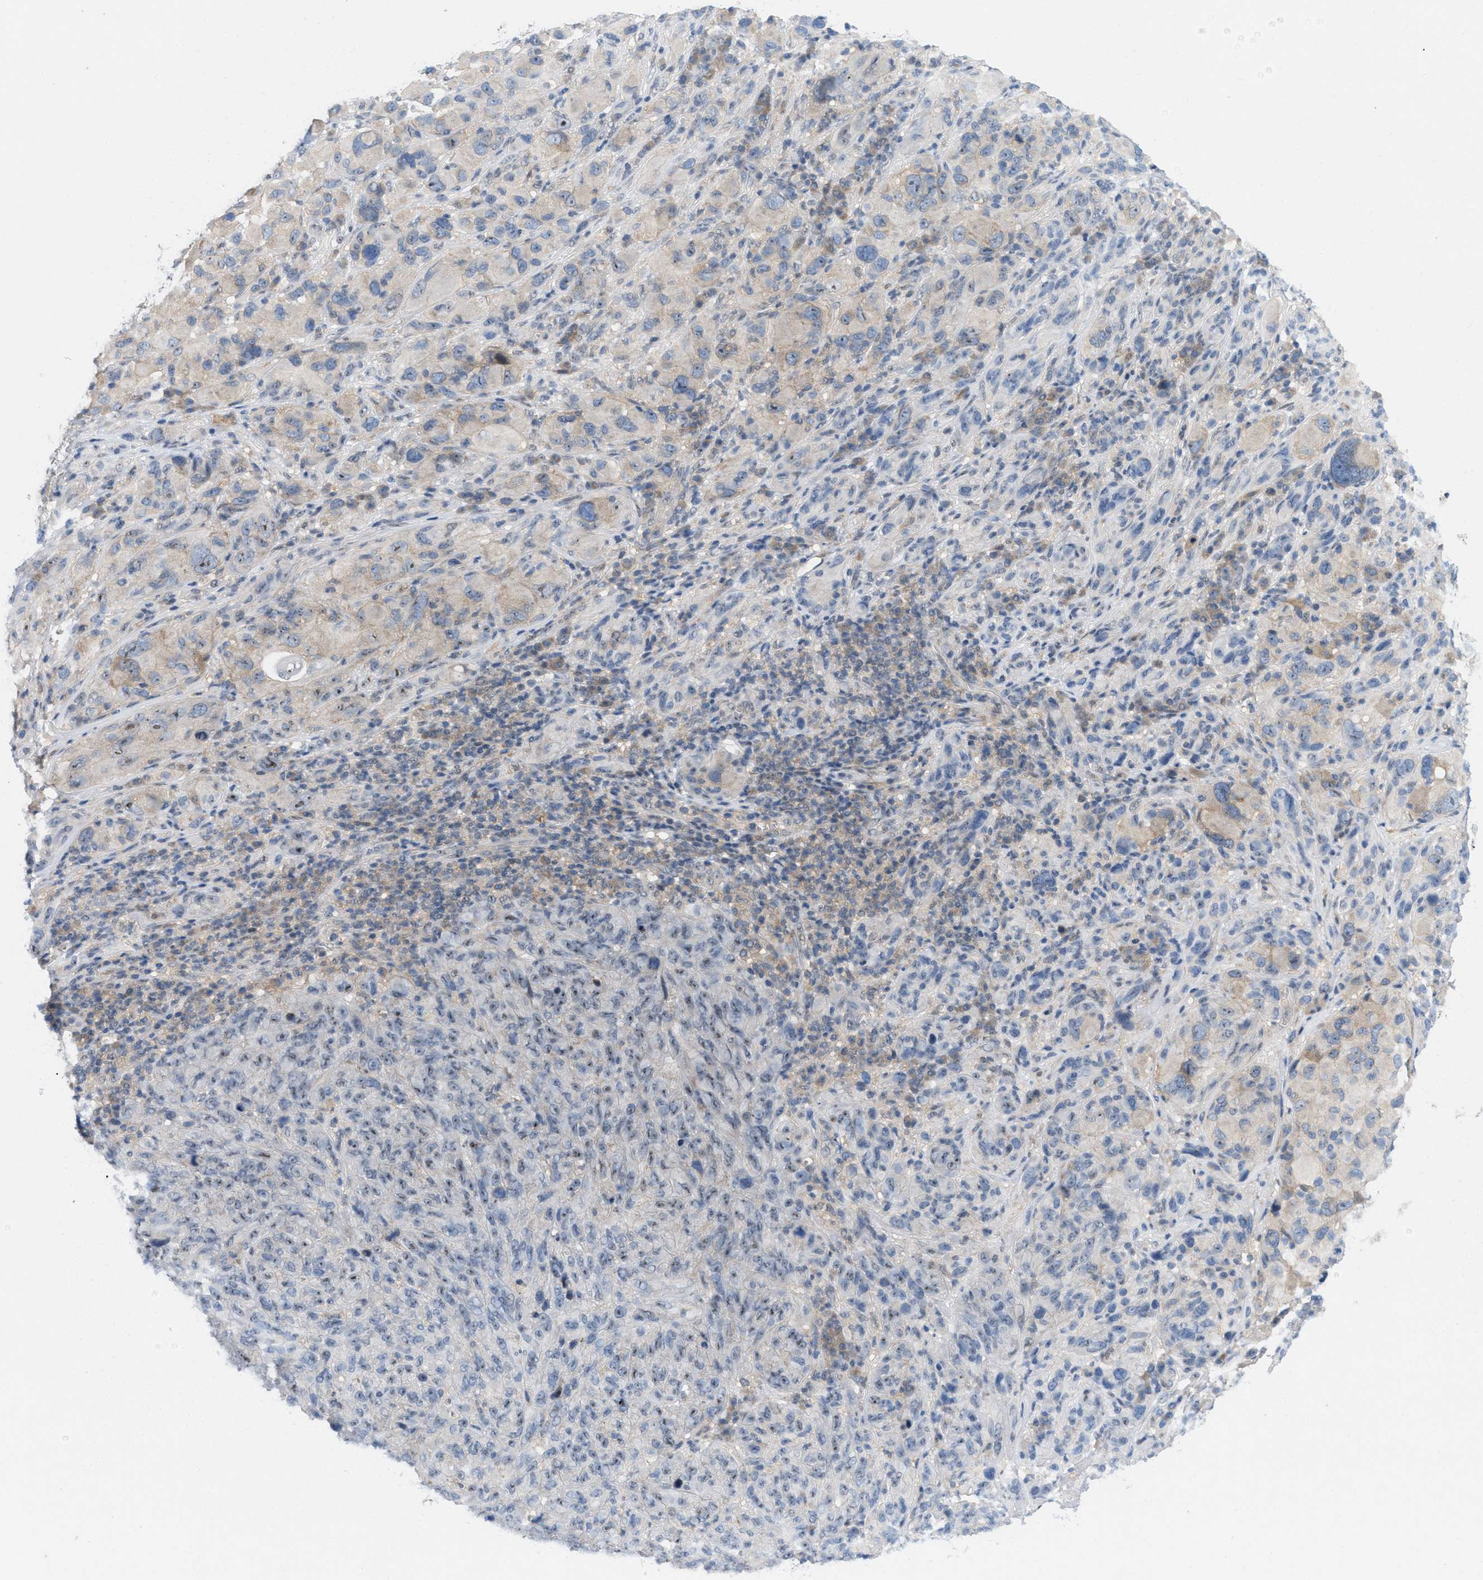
{"staining": {"intensity": "negative", "quantity": "none", "location": "none"}, "tissue": "melanoma", "cell_type": "Tumor cells", "image_type": "cancer", "snomed": [{"axis": "morphology", "description": "Malignant melanoma, NOS"}, {"axis": "topography", "description": "Skin of head"}], "caption": "An immunohistochemistry image of melanoma is shown. There is no staining in tumor cells of melanoma.", "gene": "WIPI2", "patient": {"sex": "male", "age": 96}}